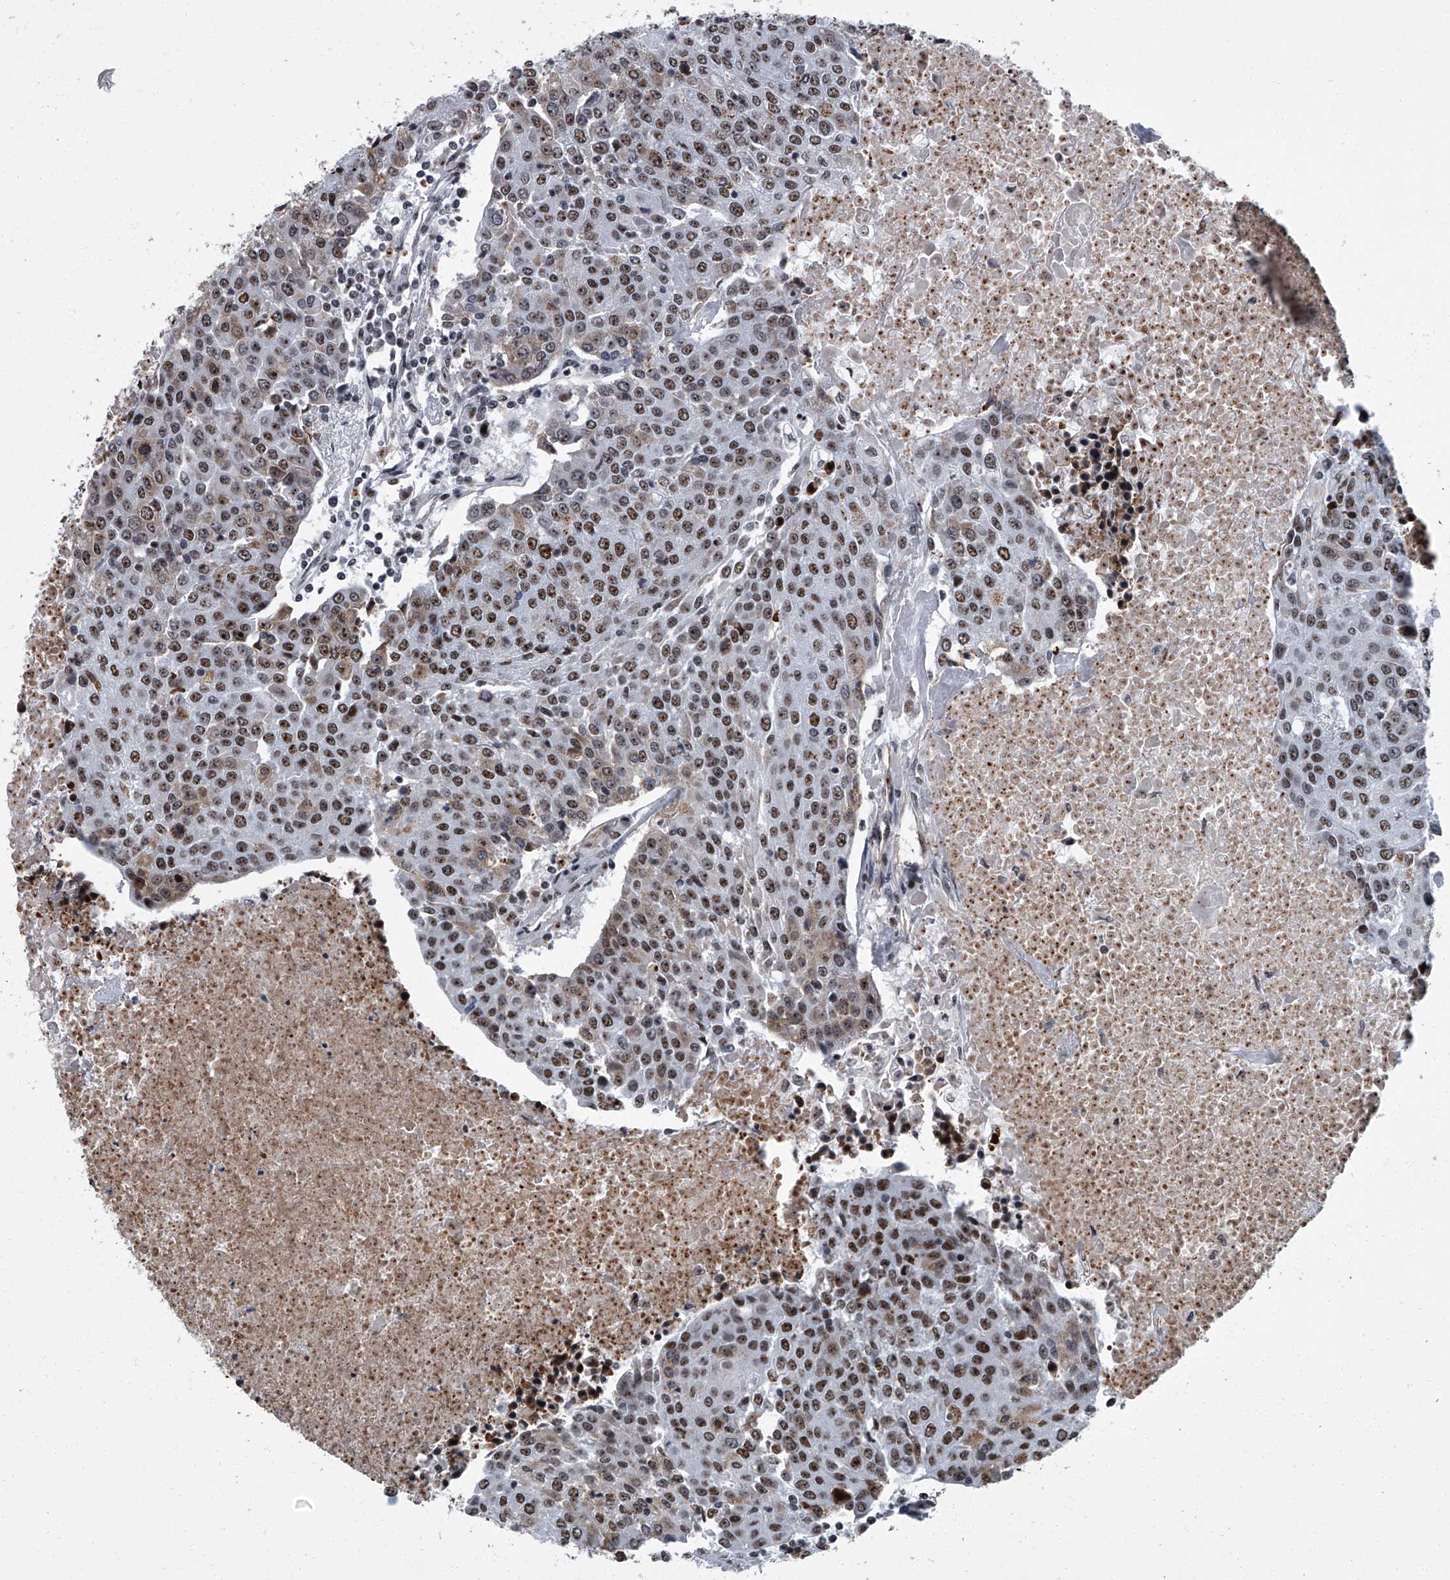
{"staining": {"intensity": "moderate", "quantity": ">75%", "location": "nuclear"}, "tissue": "urothelial cancer", "cell_type": "Tumor cells", "image_type": "cancer", "snomed": [{"axis": "morphology", "description": "Urothelial carcinoma, High grade"}, {"axis": "topography", "description": "Urinary bladder"}], "caption": "This image reveals immunohistochemistry staining of human urothelial cancer, with medium moderate nuclear expression in about >75% of tumor cells.", "gene": "ZNF518B", "patient": {"sex": "female", "age": 85}}